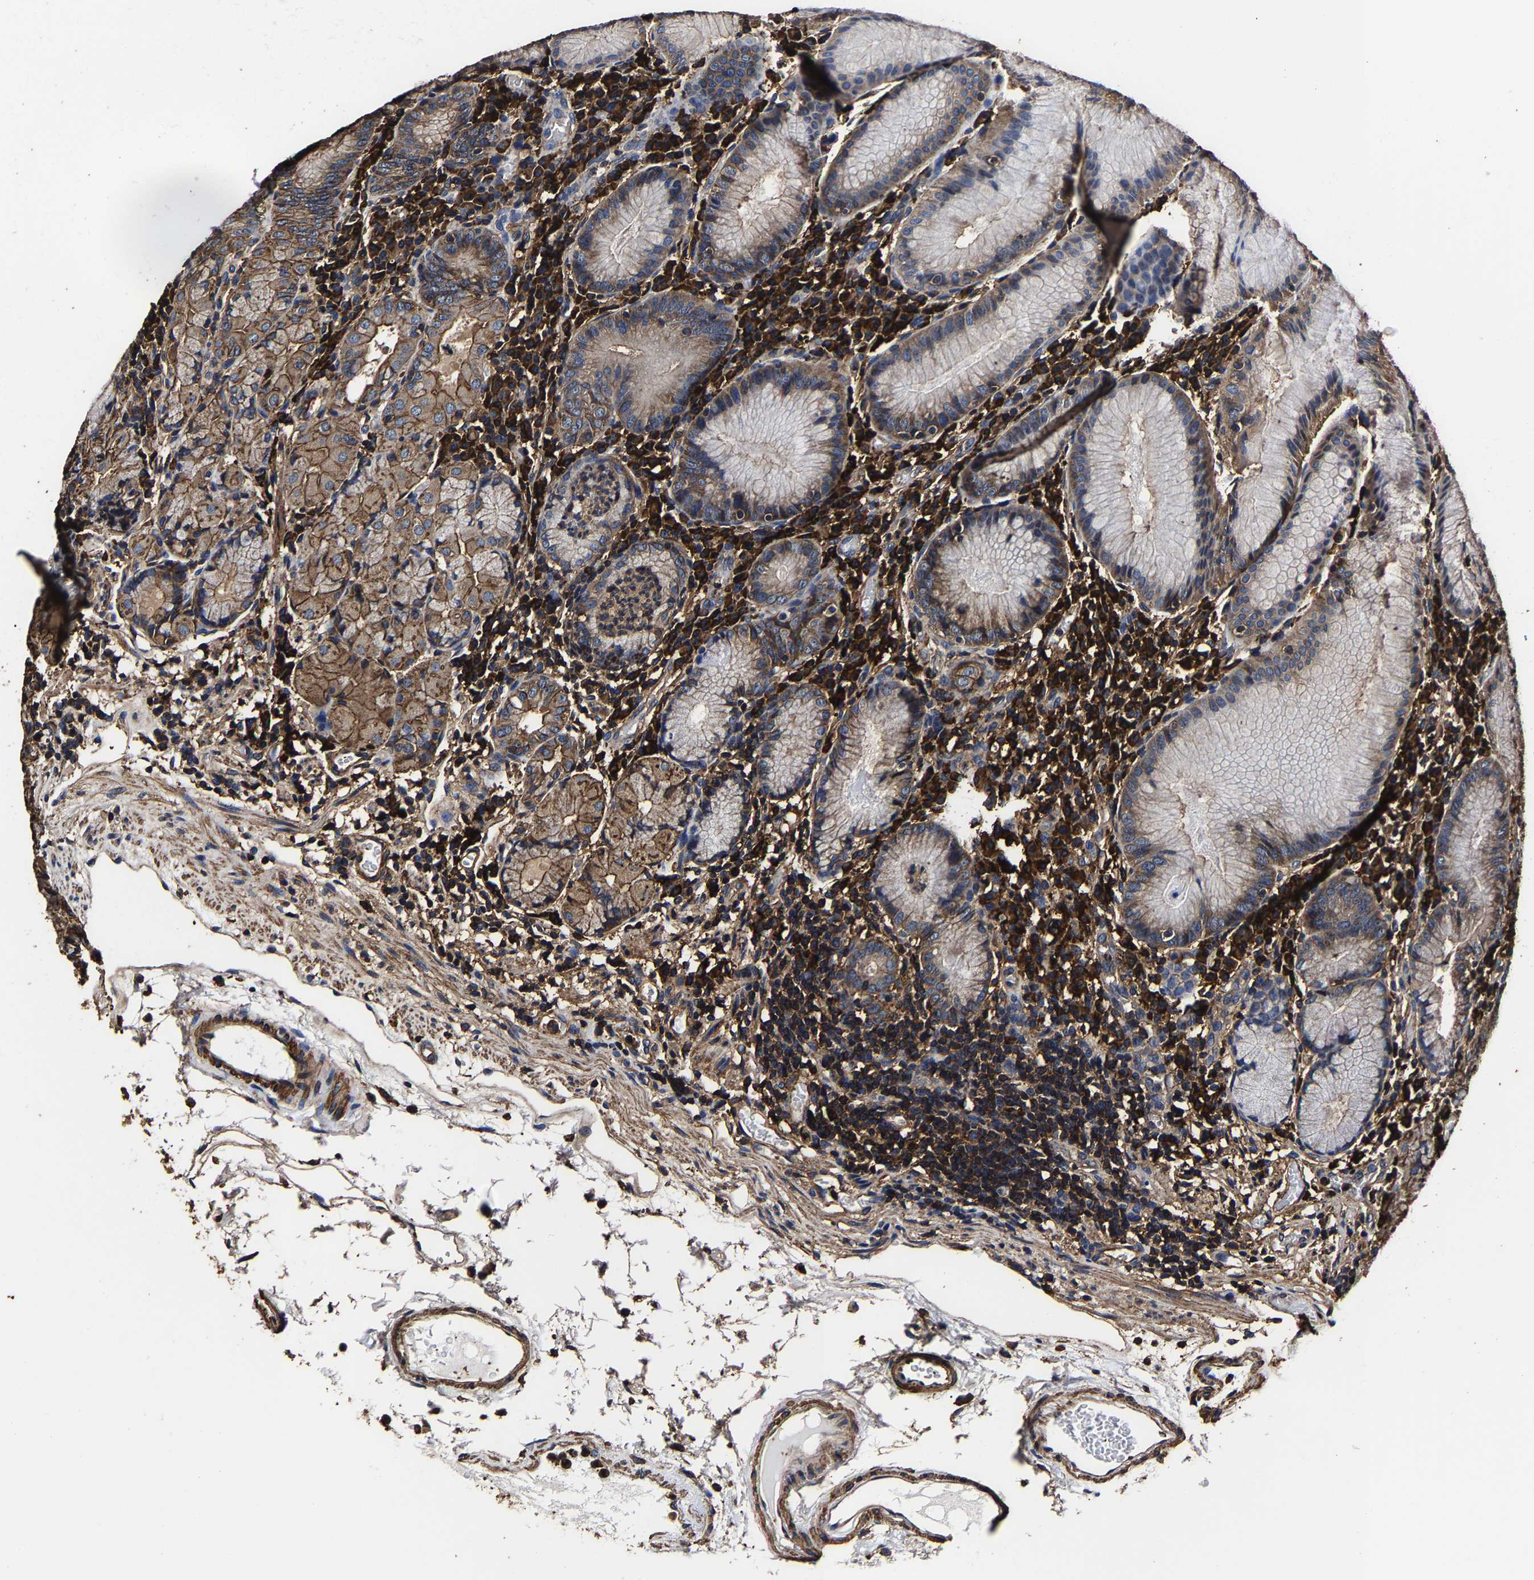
{"staining": {"intensity": "moderate", "quantity": ">75%", "location": "cytoplasmic/membranous"}, "tissue": "stomach", "cell_type": "Glandular cells", "image_type": "normal", "snomed": [{"axis": "morphology", "description": "Normal tissue, NOS"}, {"axis": "topography", "description": "Stomach"}, {"axis": "topography", "description": "Stomach, lower"}], "caption": "A high-resolution photomicrograph shows IHC staining of normal stomach, which shows moderate cytoplasmic/membranous expression in about >75% of glandular cells. (Stains: DAB (3,3'-diaminobenzidine) in brown, nuclei in blue, Microscopy: brightfield microscopy at high magnification).", "gene": "SSH3", "patient": {"sex": "female", "age": 75}}